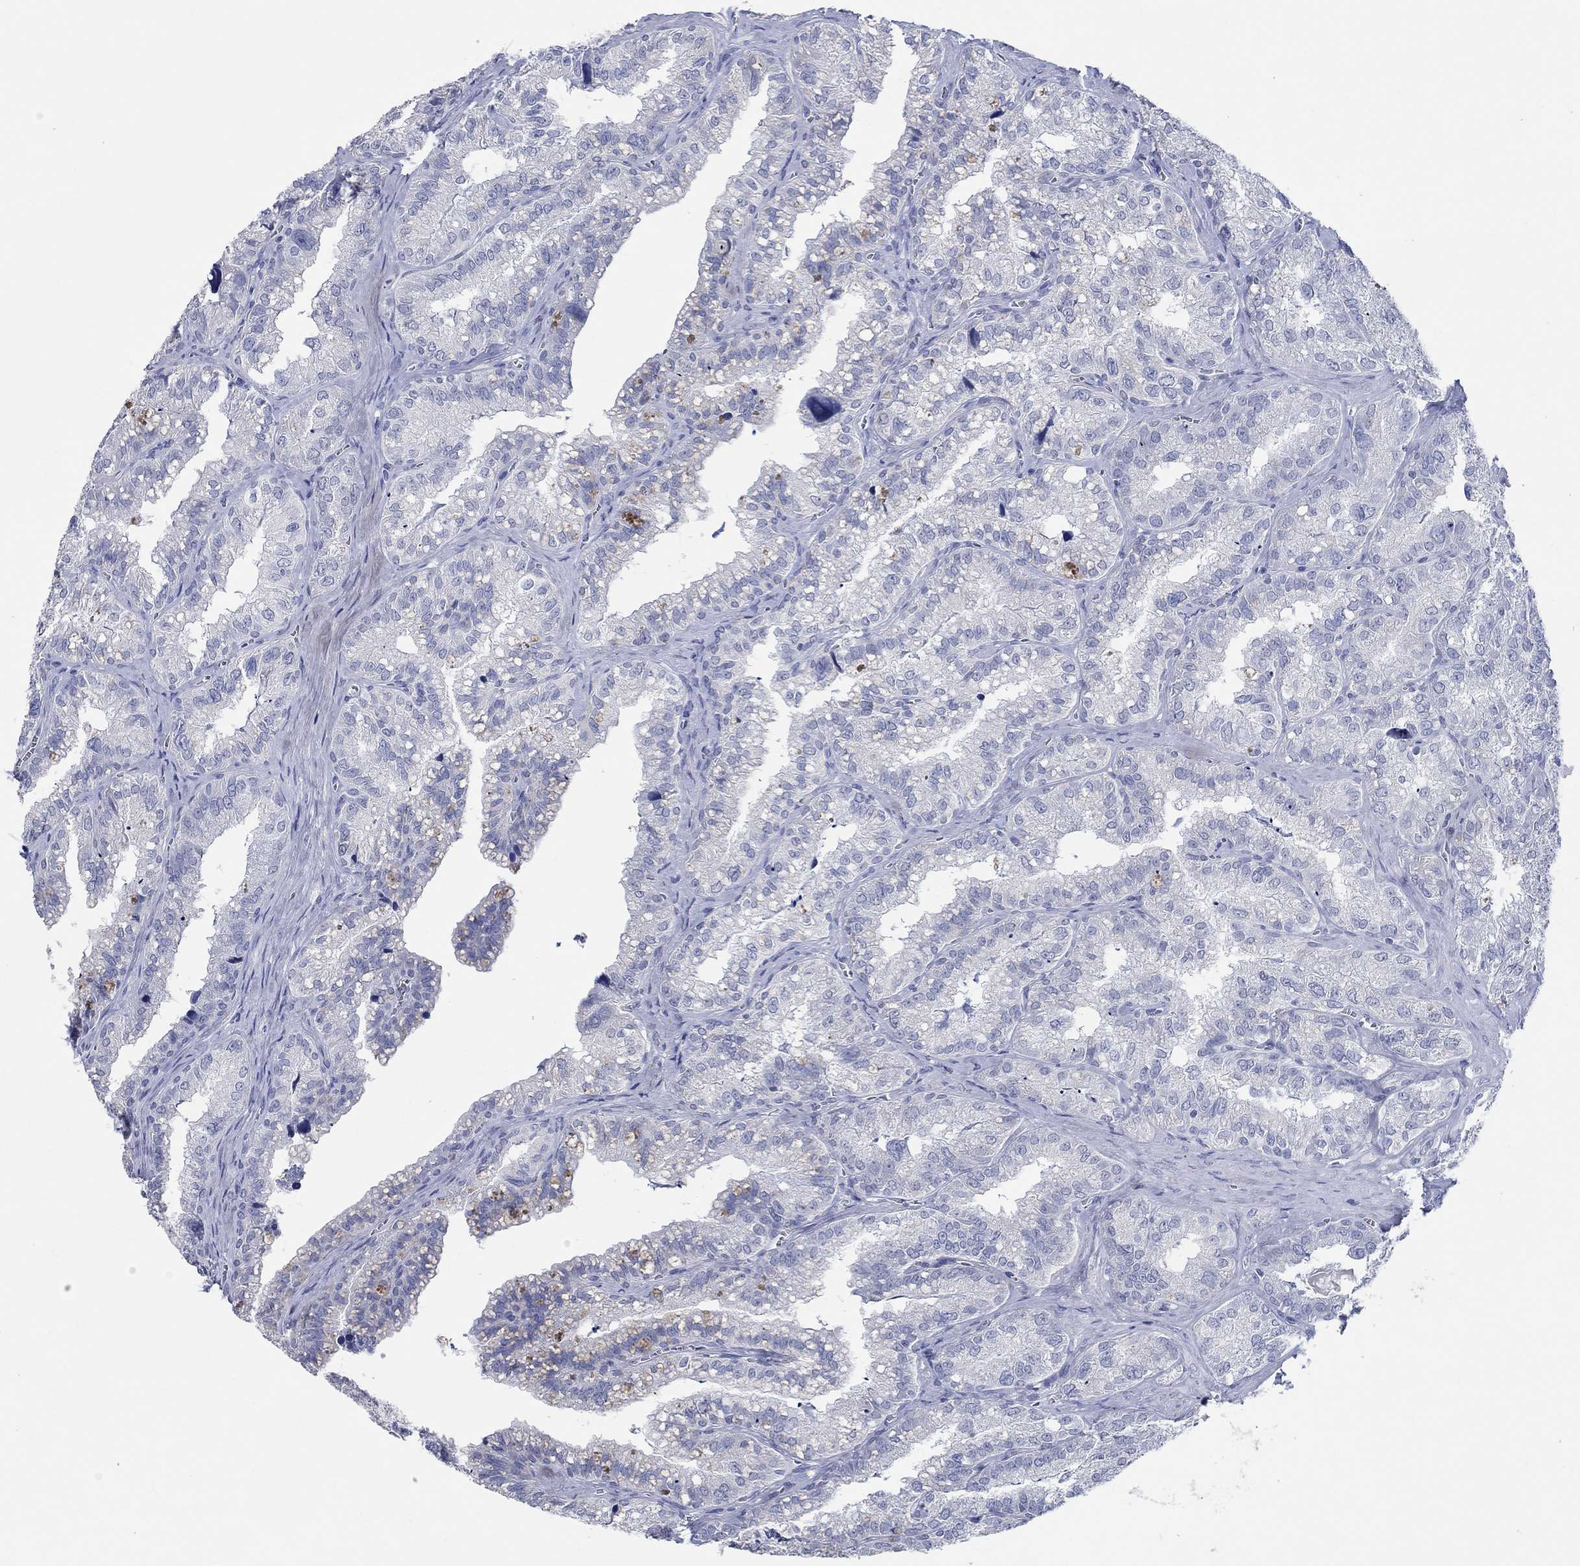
{"staining": {"intensity": "negative", "quantity": "none", "location": "none"}, "tissue": "seminal vesicle", "cell_type": "Glandular cells", "image_type": "normal", "snomed": [{"axis": "morphology", "description": "Normal tissue, NOS"}, {"axis": "topography", "description": "Seminal veicle"}], "caption": "Glandular cells are negative for protein expression in normal human seminal vesicle. (DAB (3,3'-diaminobenzidine) IHC visualized using brightfield microscopy, high magnification).", "gene": "POU5F1", "patient": {"sex": "male", "age": 57}}